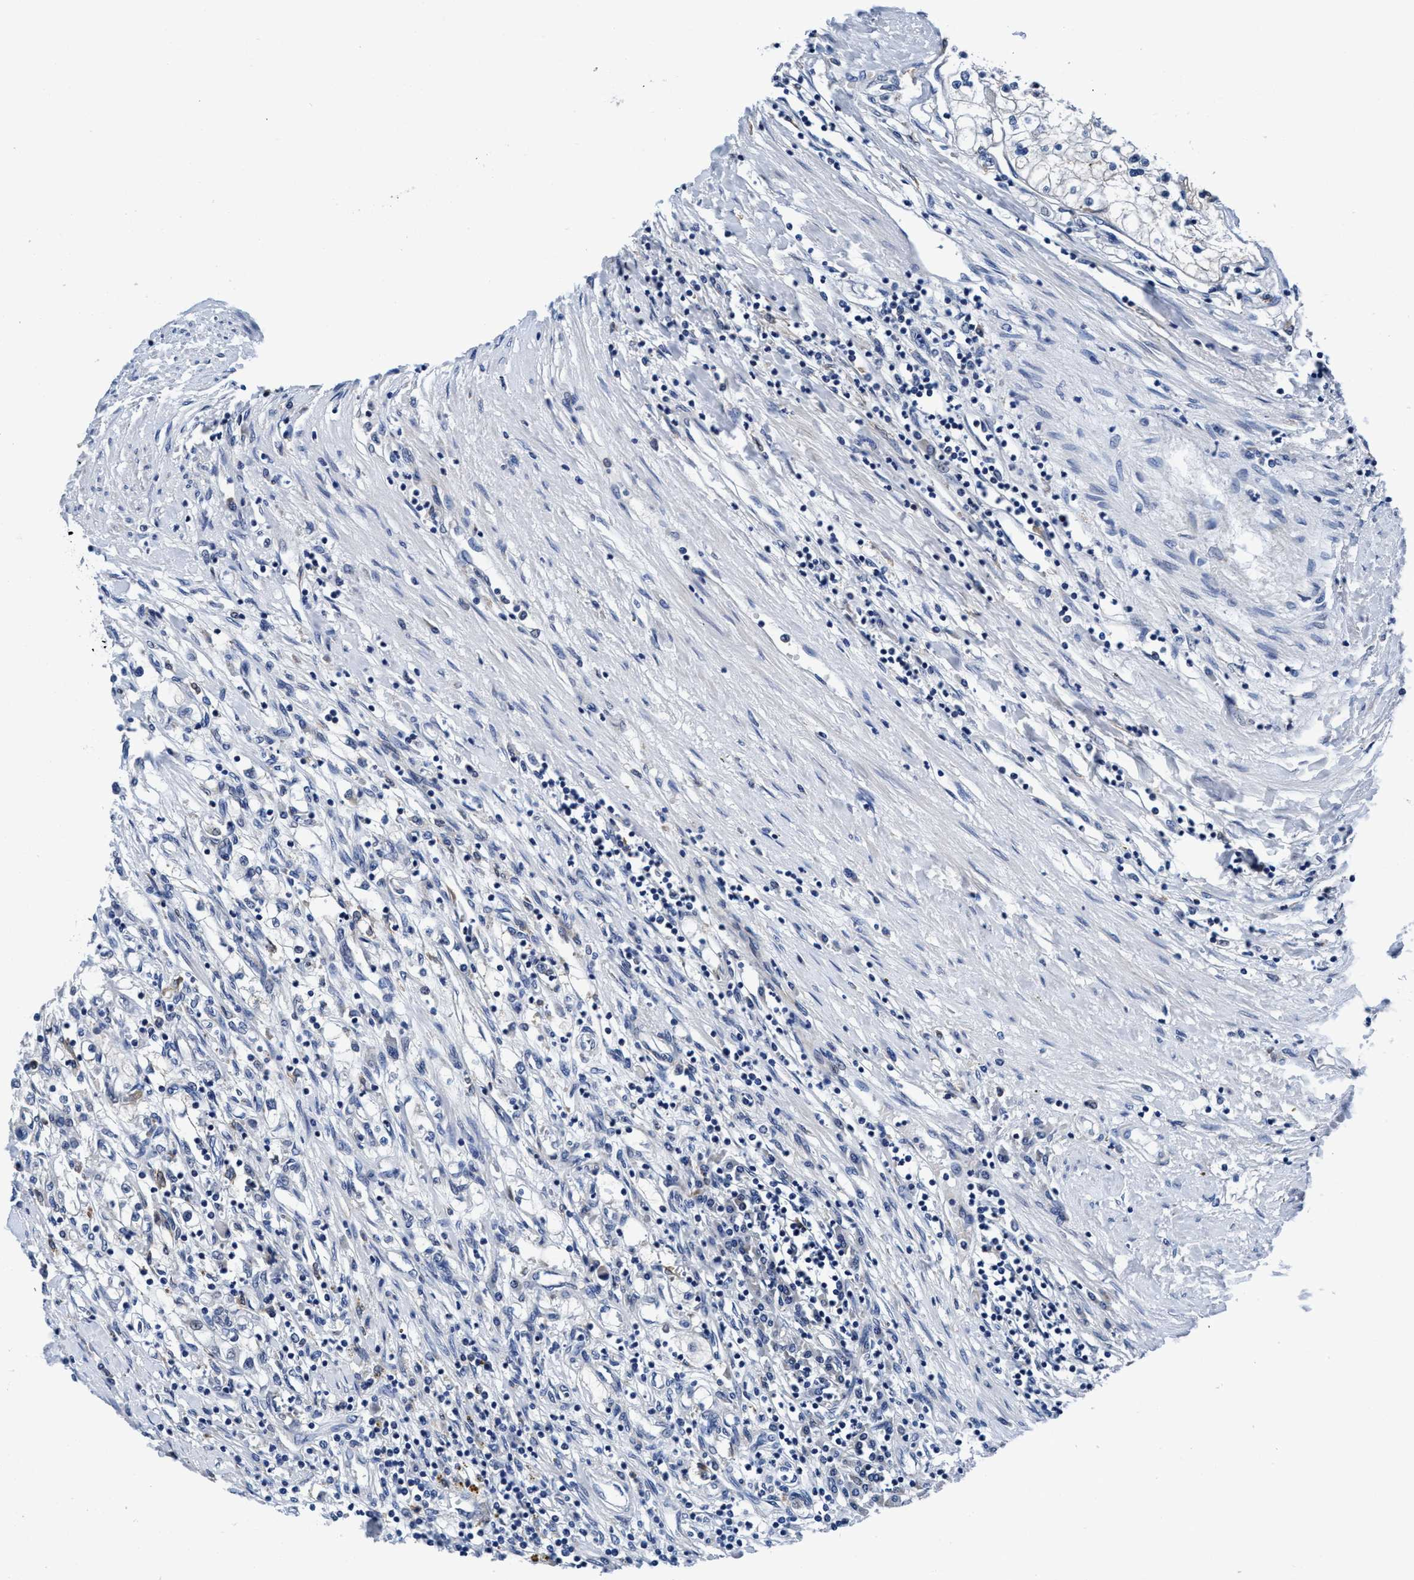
{"staining": {"intensity": "weak", "quantity": "<25%", "location": "cytoplasmic/membranous"}, "tissue": "renal cancer", "cell_type": "Tumor cells", "image_type": "cancer", "snomed": [{"axis": "morphology", "description": "Adenocarcinoma, NOS"}, {"axis": "topography", "description": "Kidney"}], "caption": "IHC photomicrograph of neoplastic tissue: renal cancer stained with DAB demonstrates no significant protein staining in tumor cells. (Brightfield microscopy of DAB IHC at high magnification).", "gene": "TMEM94", "patient": {"sex": "male", "age": 68}}